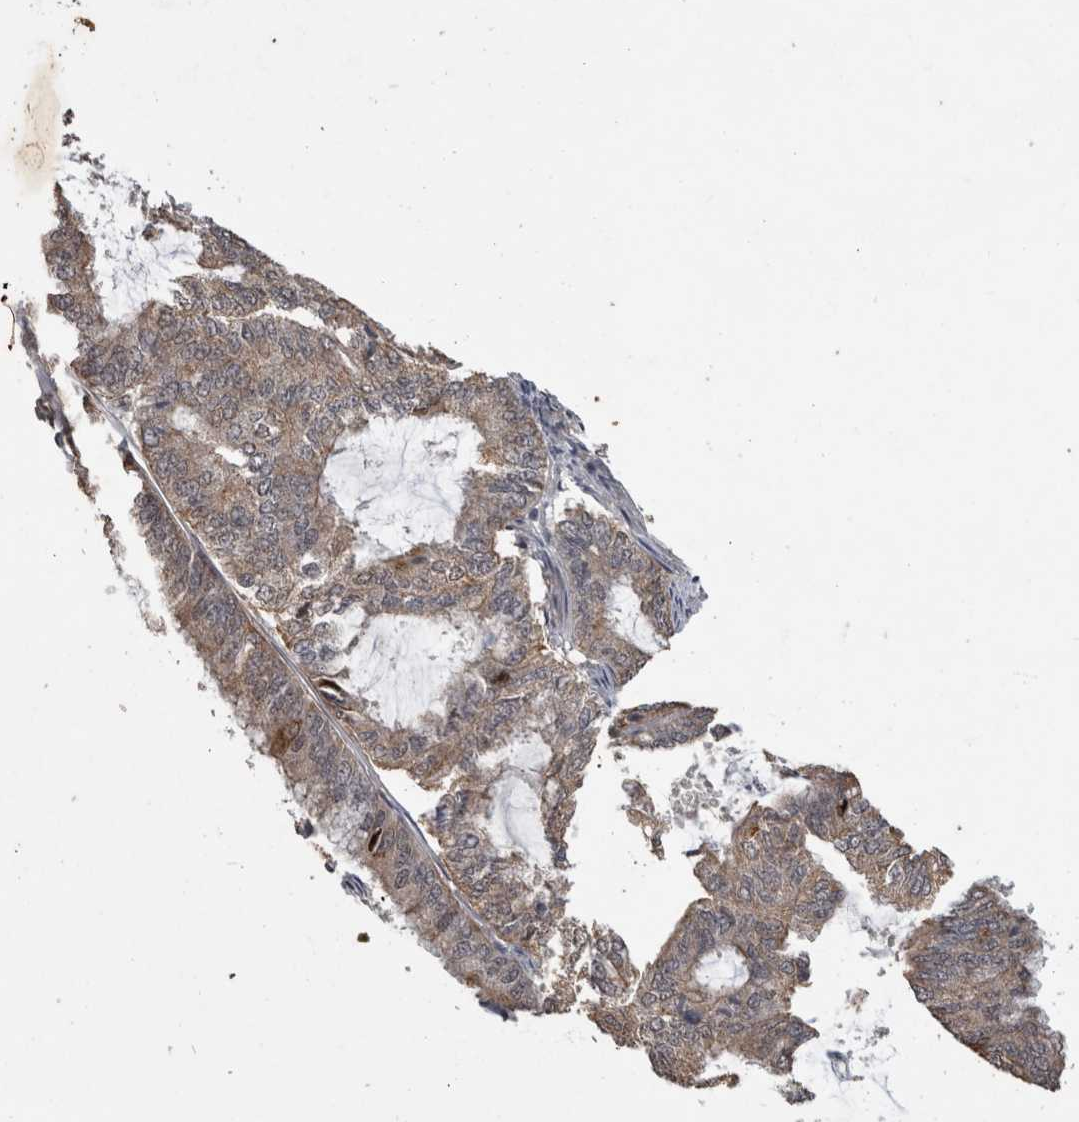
{"staining": {"intensity": "moderate", "quantity": ">75%", "location": "cytoplasmic/membranous"}, "tissue": "endometrial cancer", "cell_type": "Tumor cells", "image_type": "cancer", "snomed": [{"axis": "morphology", "description": "Adenocarcinoma, NOS"}, {"axis": "topography", "description": "Endometrium"}], "caption": "Human endometrial adenocarcinoma stained with a protein marker reveals moderate staining in tumor cells.", "gene": "RHPN1", "patient": {"sex": "female", "age": 49}}